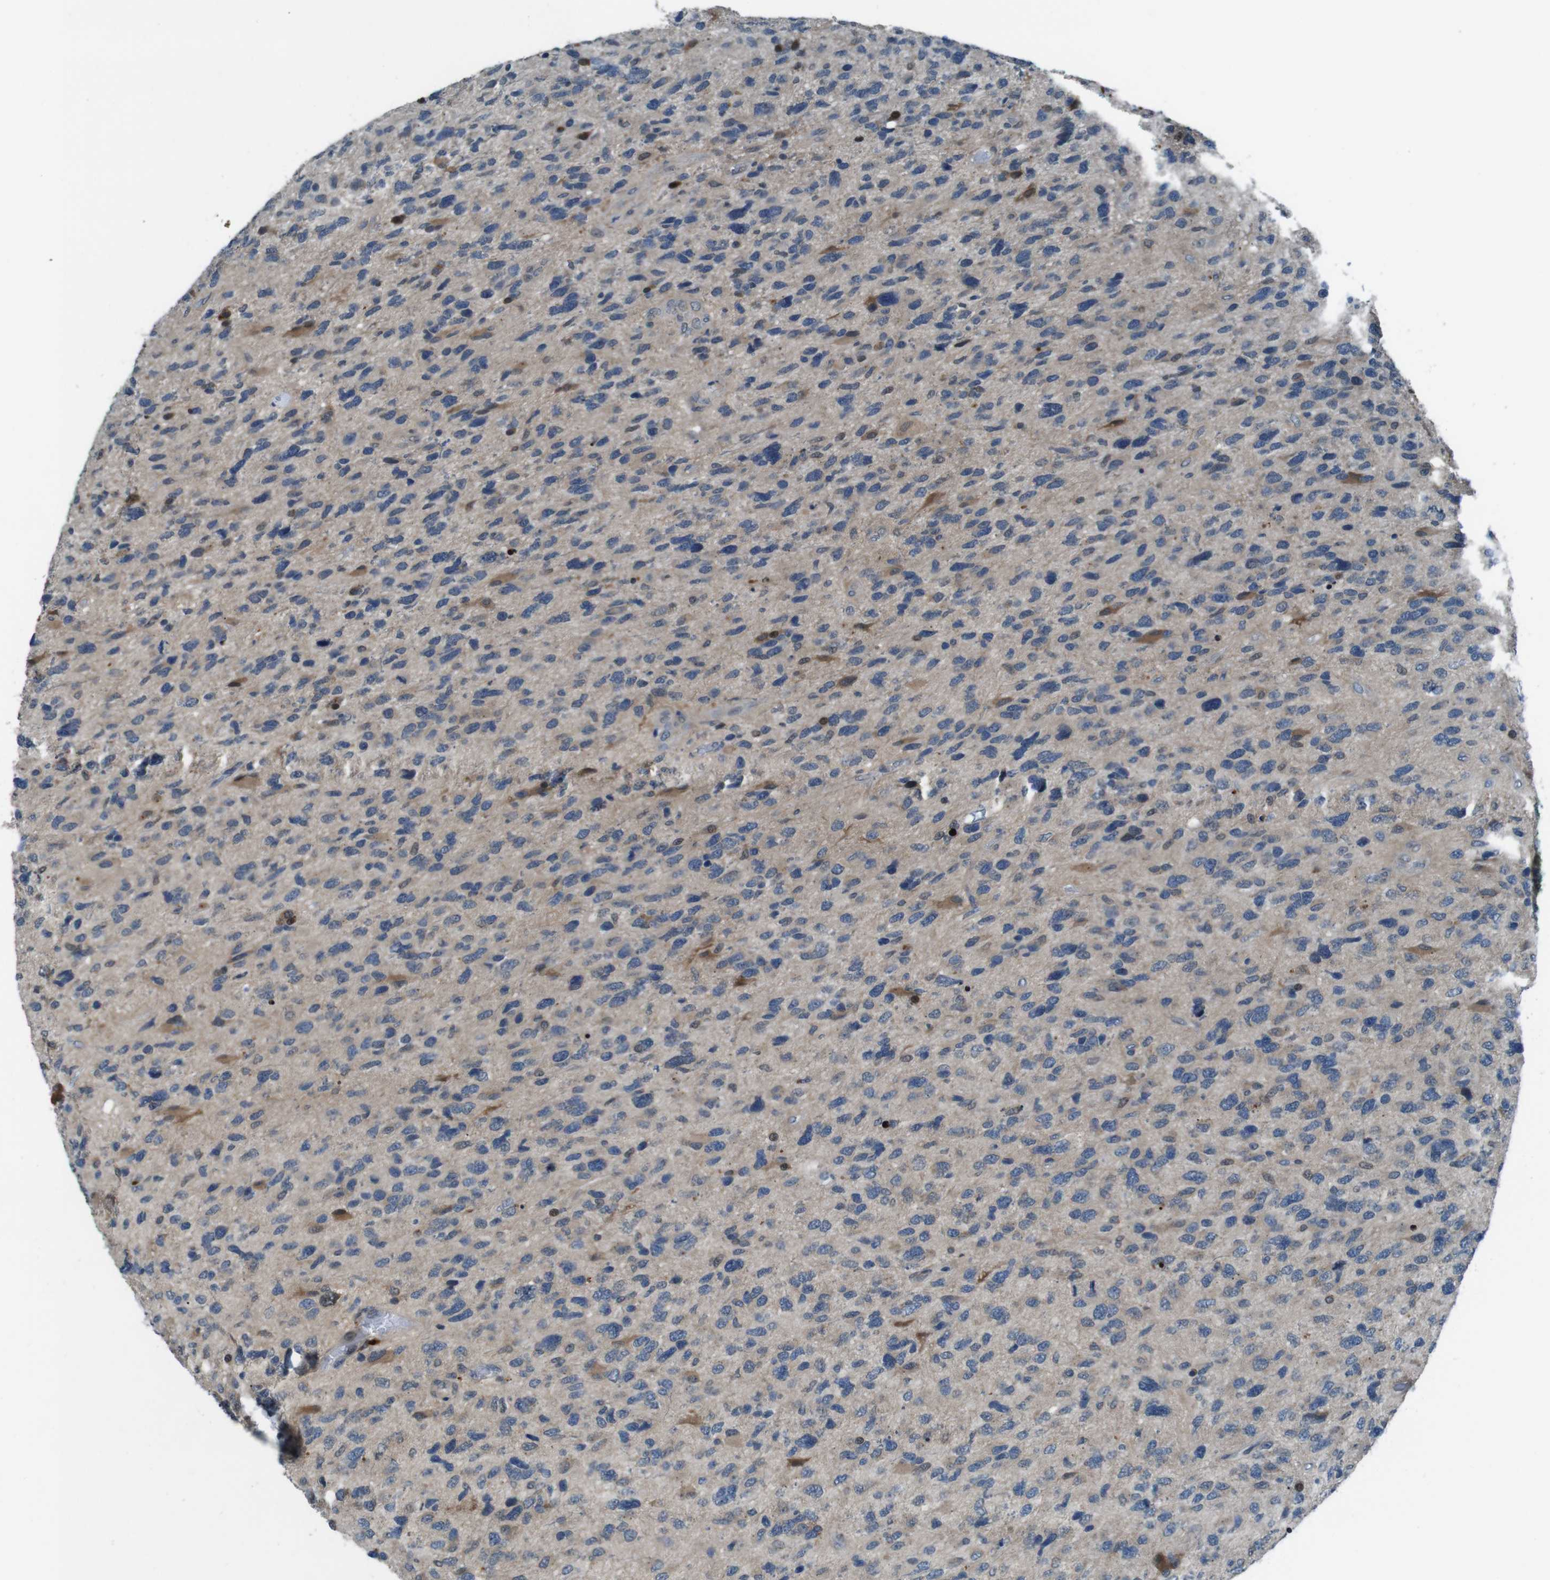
{"staining": {"intensity": "moderate", "quantity": "<25%", "location": "cytoplasmic/membranous"}, "tissue": "glioma", "cell_type": "Tumor cells", "image_type": "cancer", "snomed": [{"axis": "morphology", "description": "Glioma, malignant, High grade"}, {"axis": "topography", "description": "Brain"}], "caption": "A histopathology image of human glioma stained for a protein reveals moderate cytoplasmic/membranous brown staining in tumor cells.", "gene": "LRP5", "patient": {"sex": "female", "age": 58}}